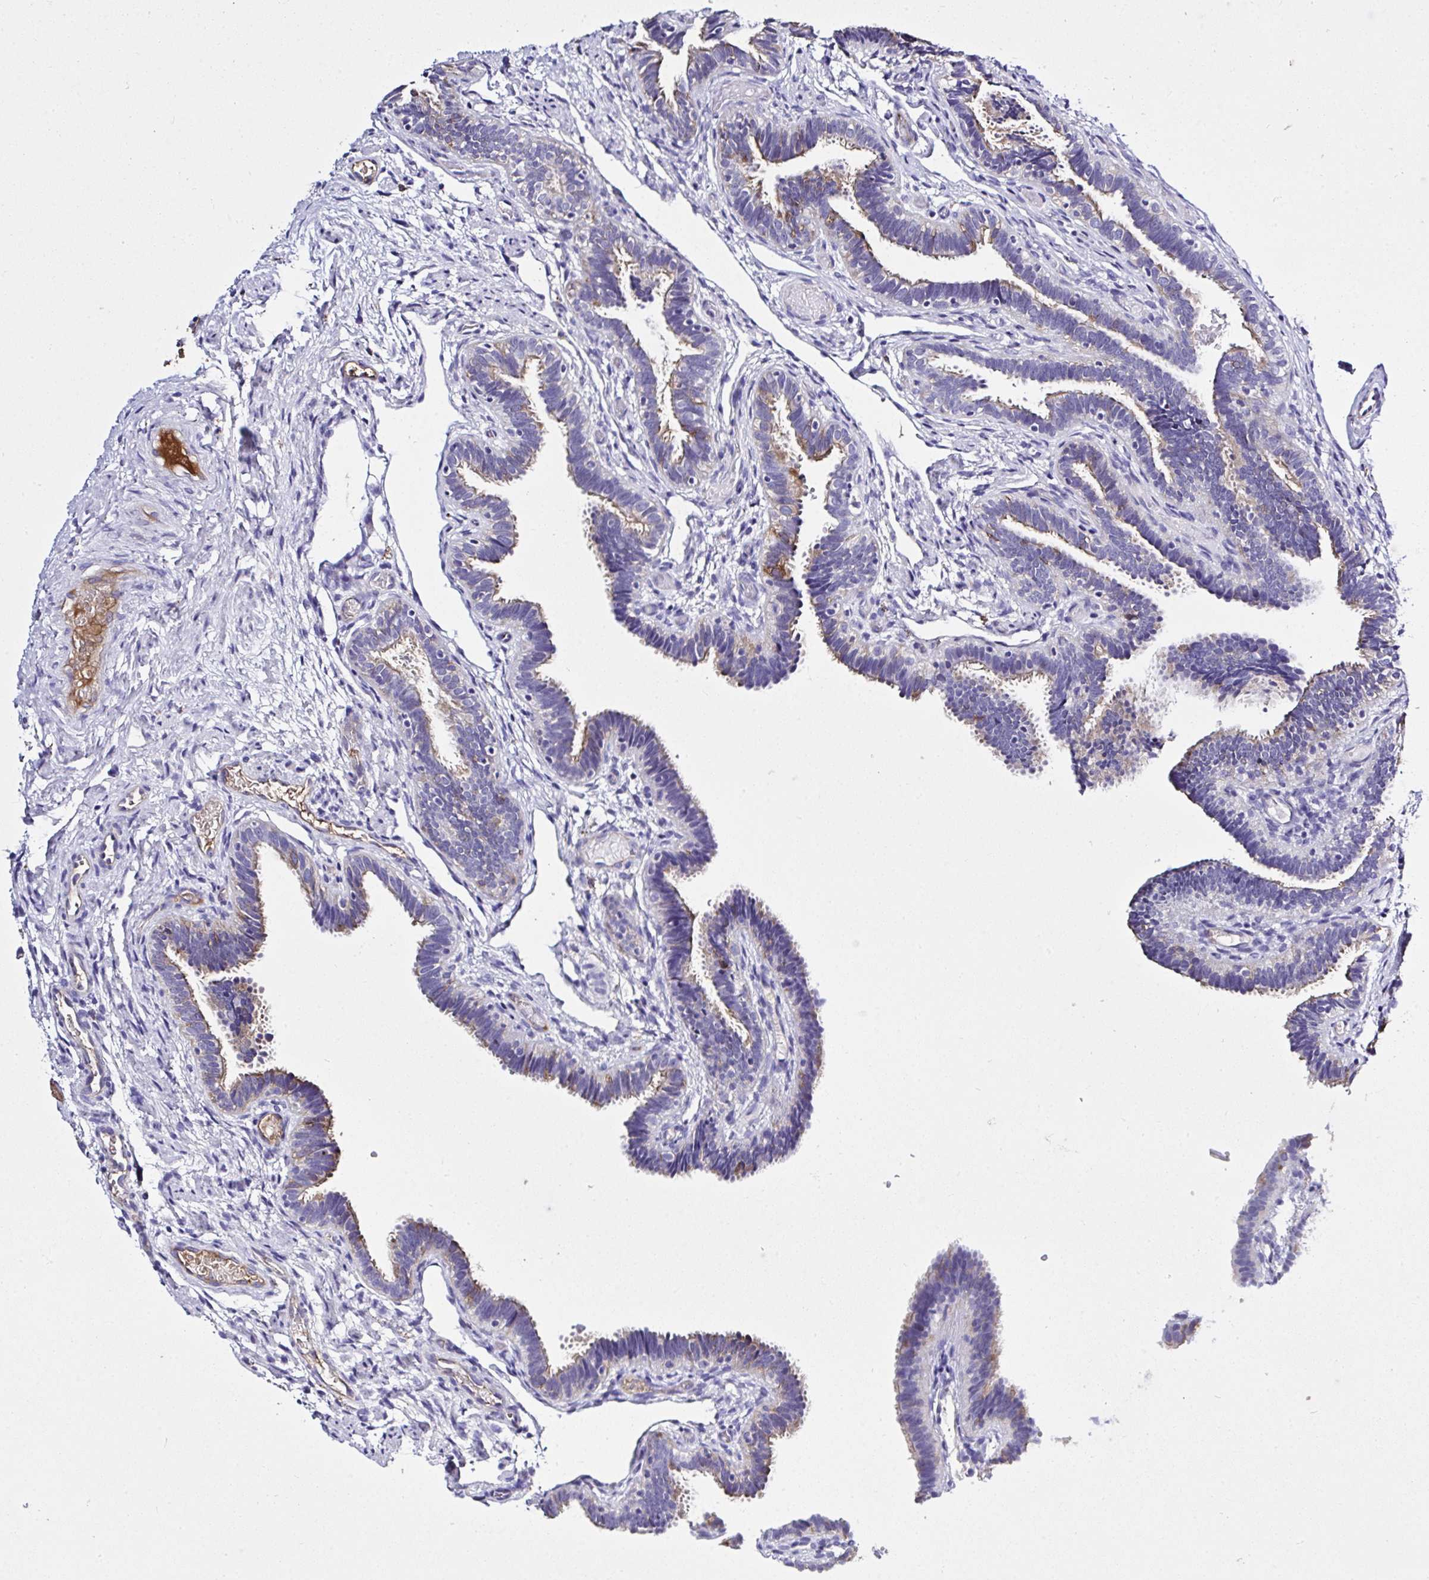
{"staining": {"intensity": "moderate", "quantity": "25%-75%", "location": "cytoplasmic/membranous"}, "tissue": "fallopian tube", "cell_type": "Glandular cells", "image_type": "normal", "snomed": [{"axis": "morphology", "description": "Normal tissue, NOS"}, {"axis": "topography", "description": "Fallopian tube"}], "caption": "Immunohistochemistry (DAB (3,3'-diaminobenzidine)) staining of normal human fallopian tube displays moderate cytoplasmic/membranous protein staining in approximately 25%-75% of glandular cells.", "gene": "ZNF813", "patient": {"sex": "female", "age": 37}}